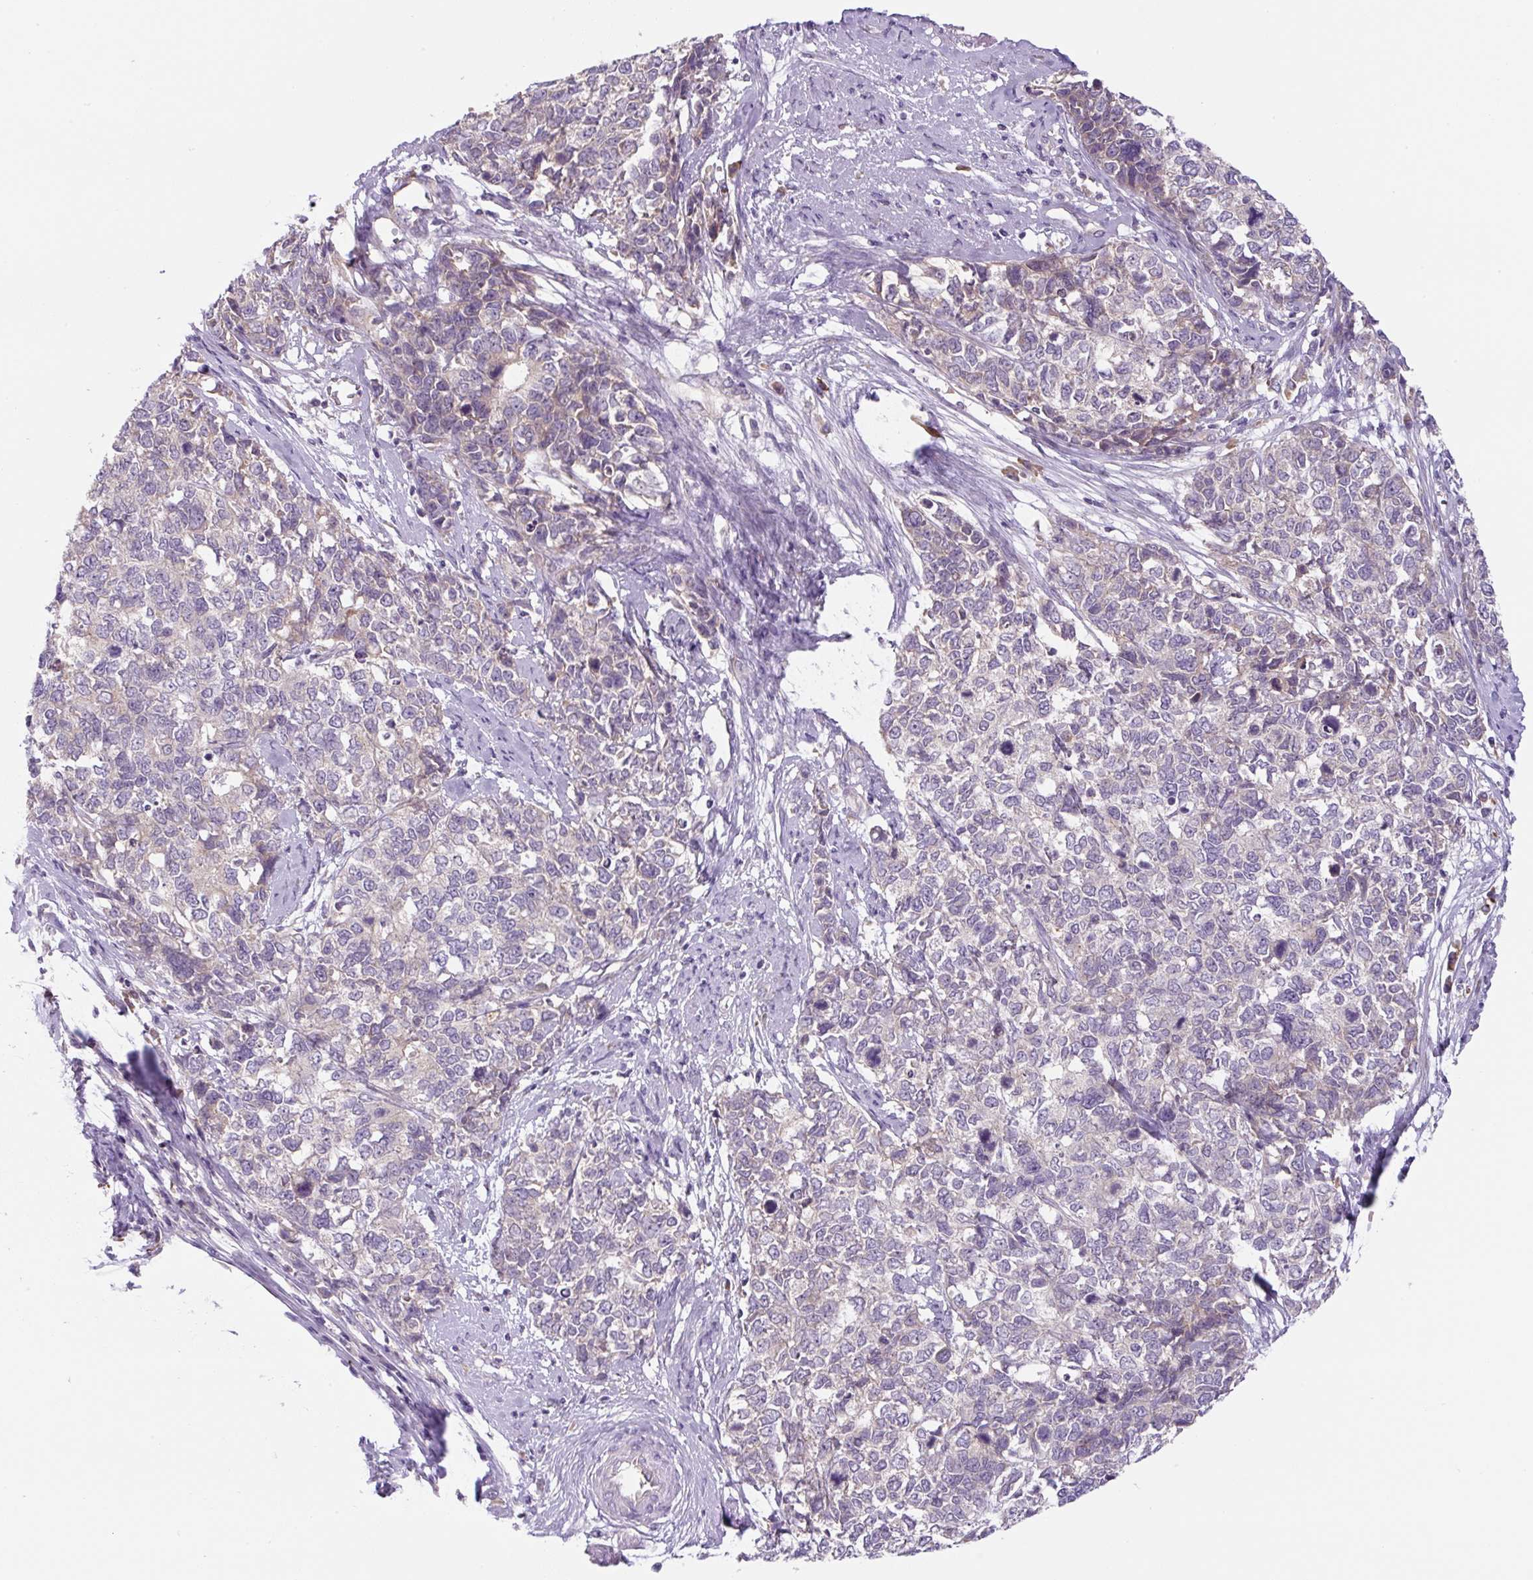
{"staining": {"intensity": "negative", "quantity": "none", "location": "none"}, "tissue": "cervical cancer", "cell_type": "Tumor cells", "image_type": "cancer", "snomed": [{"axis": "morphology", "description": "Adenocarcinoma, NOS"}, {"axis": "topography", "description": "Cervix"}], "caption": "A high-resolution photomicrograph shows immunohistochemistry staining of cervical cancer, which exhibits no significant expression in tumor cells.", "gene": "FZD5", "patient": {"sex": "female", "age": 63}}